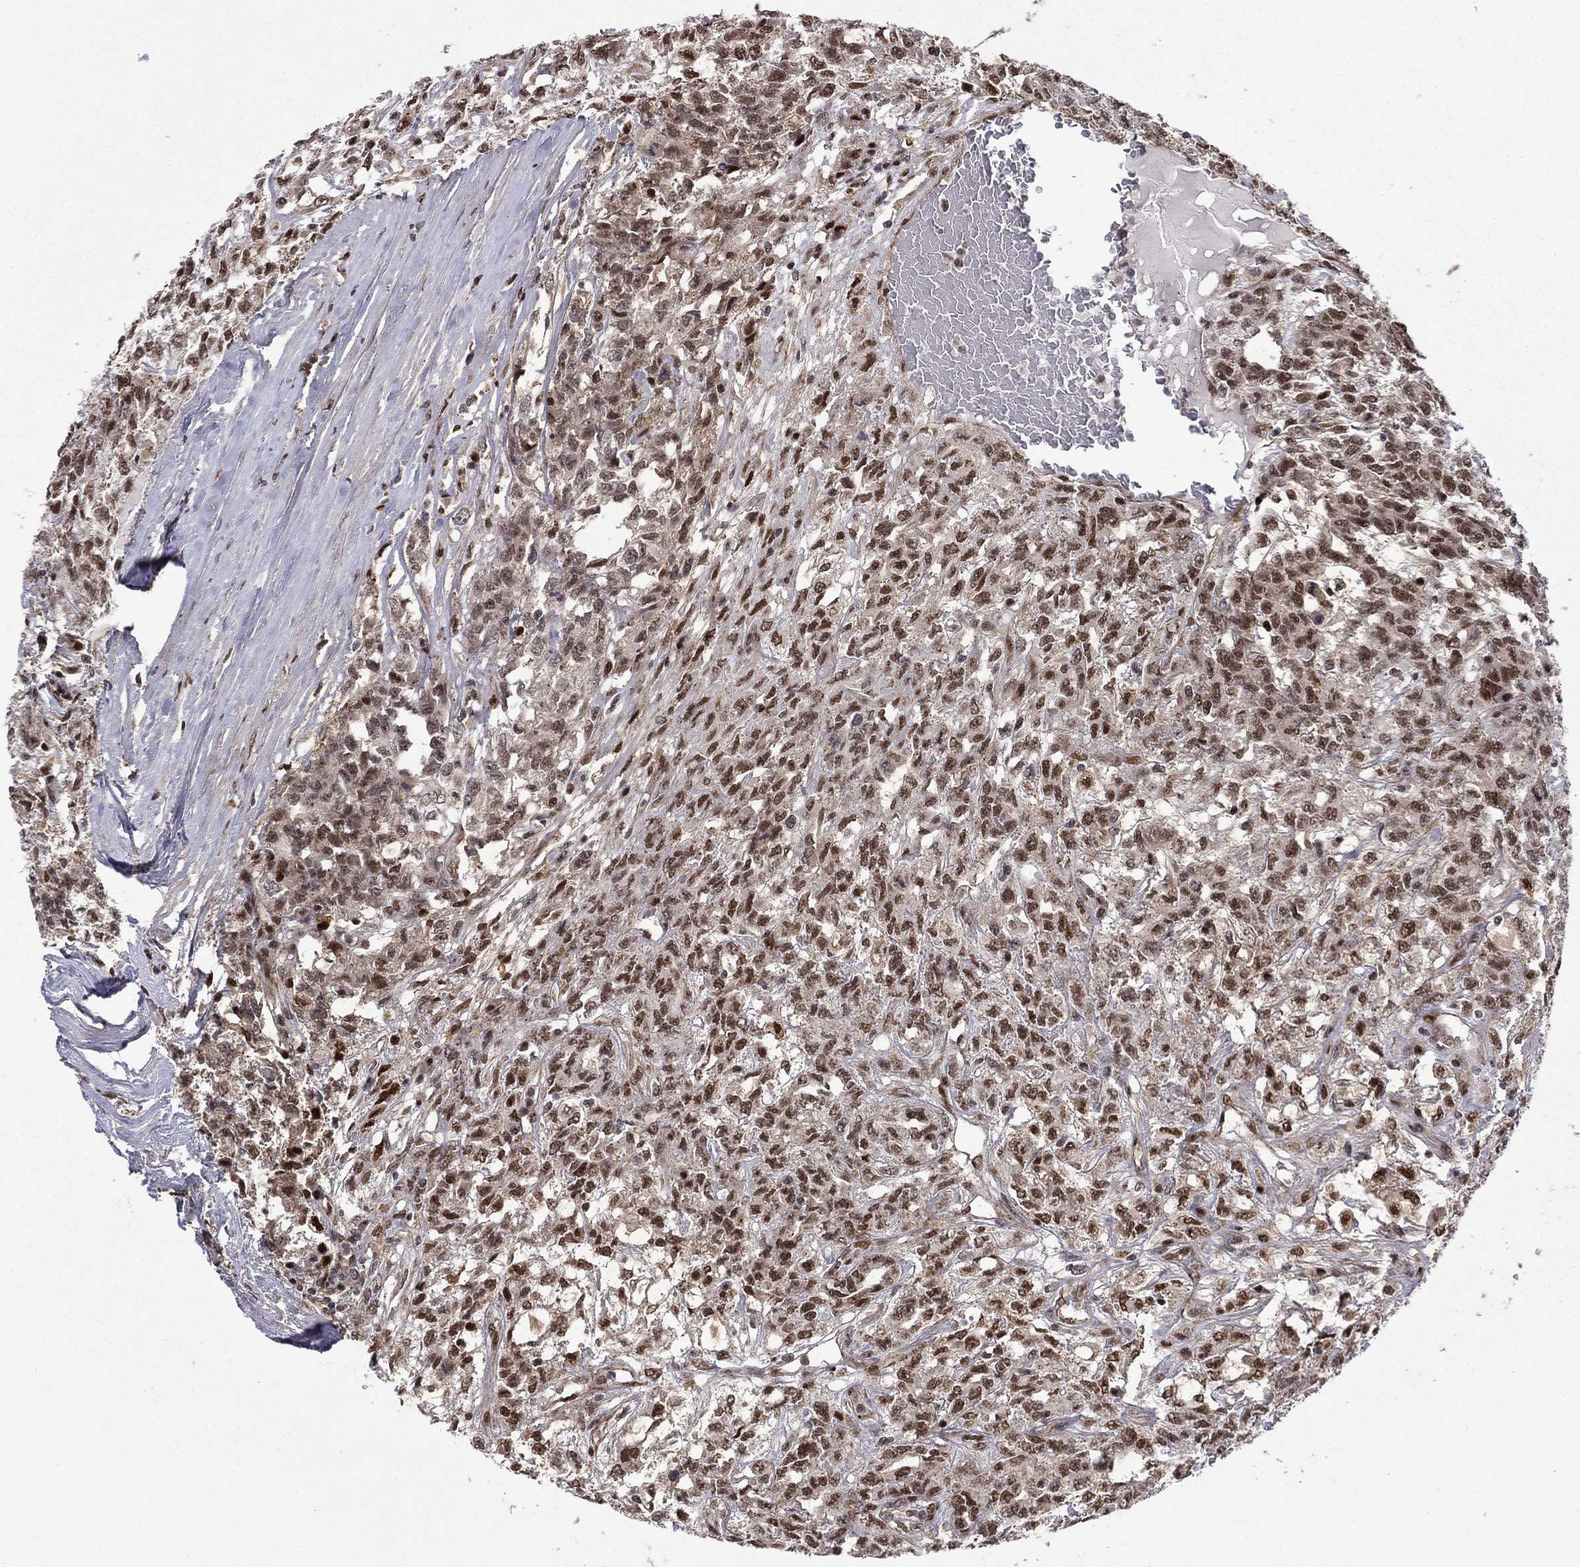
{"staining": {"intensity": "strong", "quantity": ">75%", "location": "nuclear"}, "tissue": "testis cancer", "cell_type": "Tumor cells", "image_type": "cancer", "snomed": [{"axis": "morphology", "description": "Seminoma, NOS"}, {"axis": "topography", "description": "Testis"}], "caption": "Immunohistochemical staining of human seminoma (testis) demonstrates high levels of strong nuclear protein expression in about >75% of tumor cells.", "gene": "KPNA3", "patient": {"sex": "male", "age": 52}}